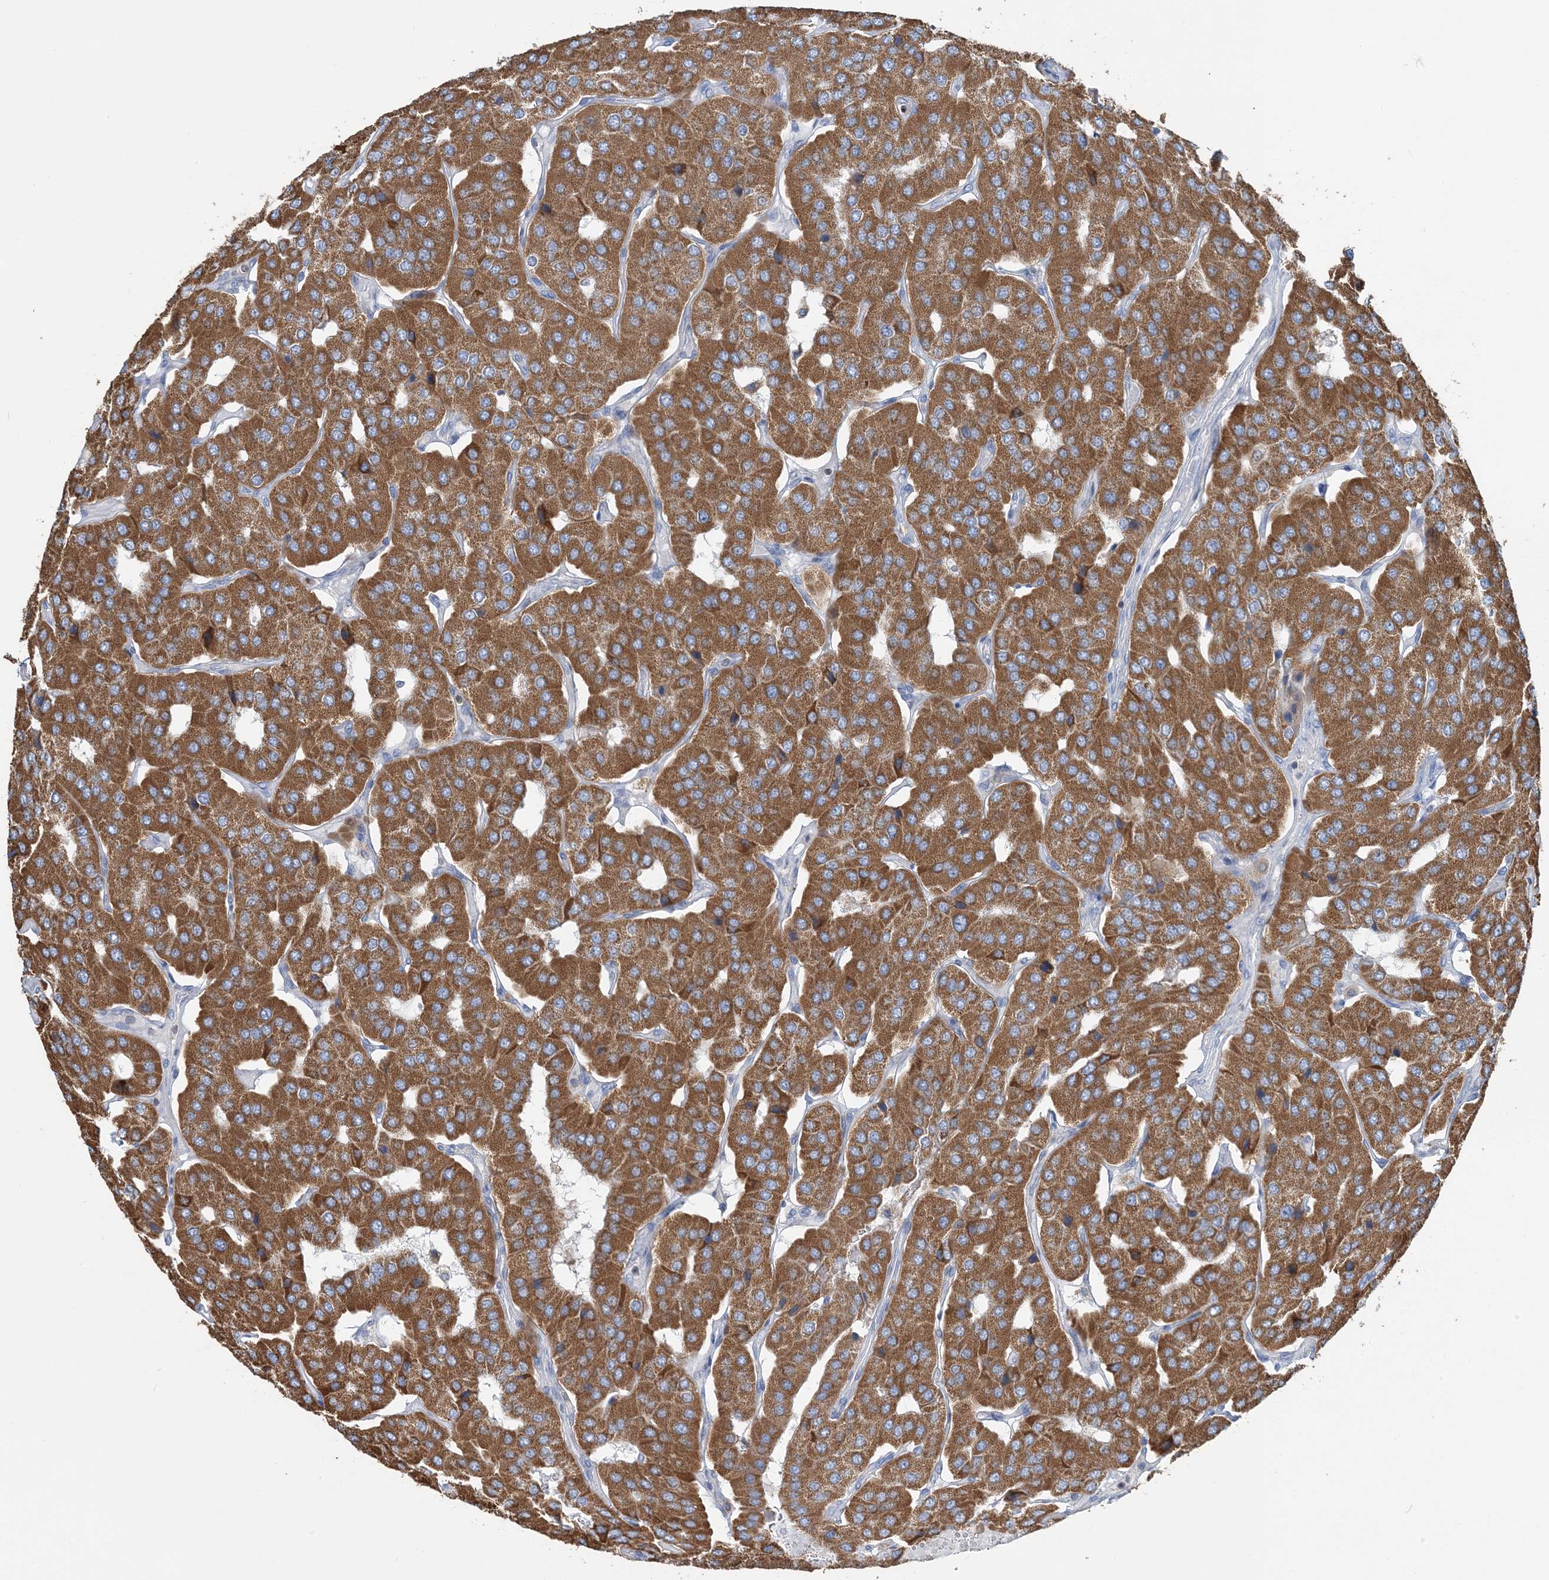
{"staining": {"intensity": "moderate", "quantity": ">75%", "location": "cytoplasmic/membranous"}, "tissue": "parathyroid gland", "cell_type": "Glandular cells", "image_type": "normal", "snomed": [{"axis": "morphology", "description": "Normal tissue, NOS"}, {"axis": "morphology", "description": "Adenoma, NOS"}, {"axis": "topography", "description": "Parathyroid gland"}], "caption": "Moderate cytoplasmic/membranous protein expression is present in approximately >75% of glandular cells in parathyroid gland. Nuclei are stained in blue.", "gene": "TMLHE", "patient": {"sex": "female", "age": 86}}